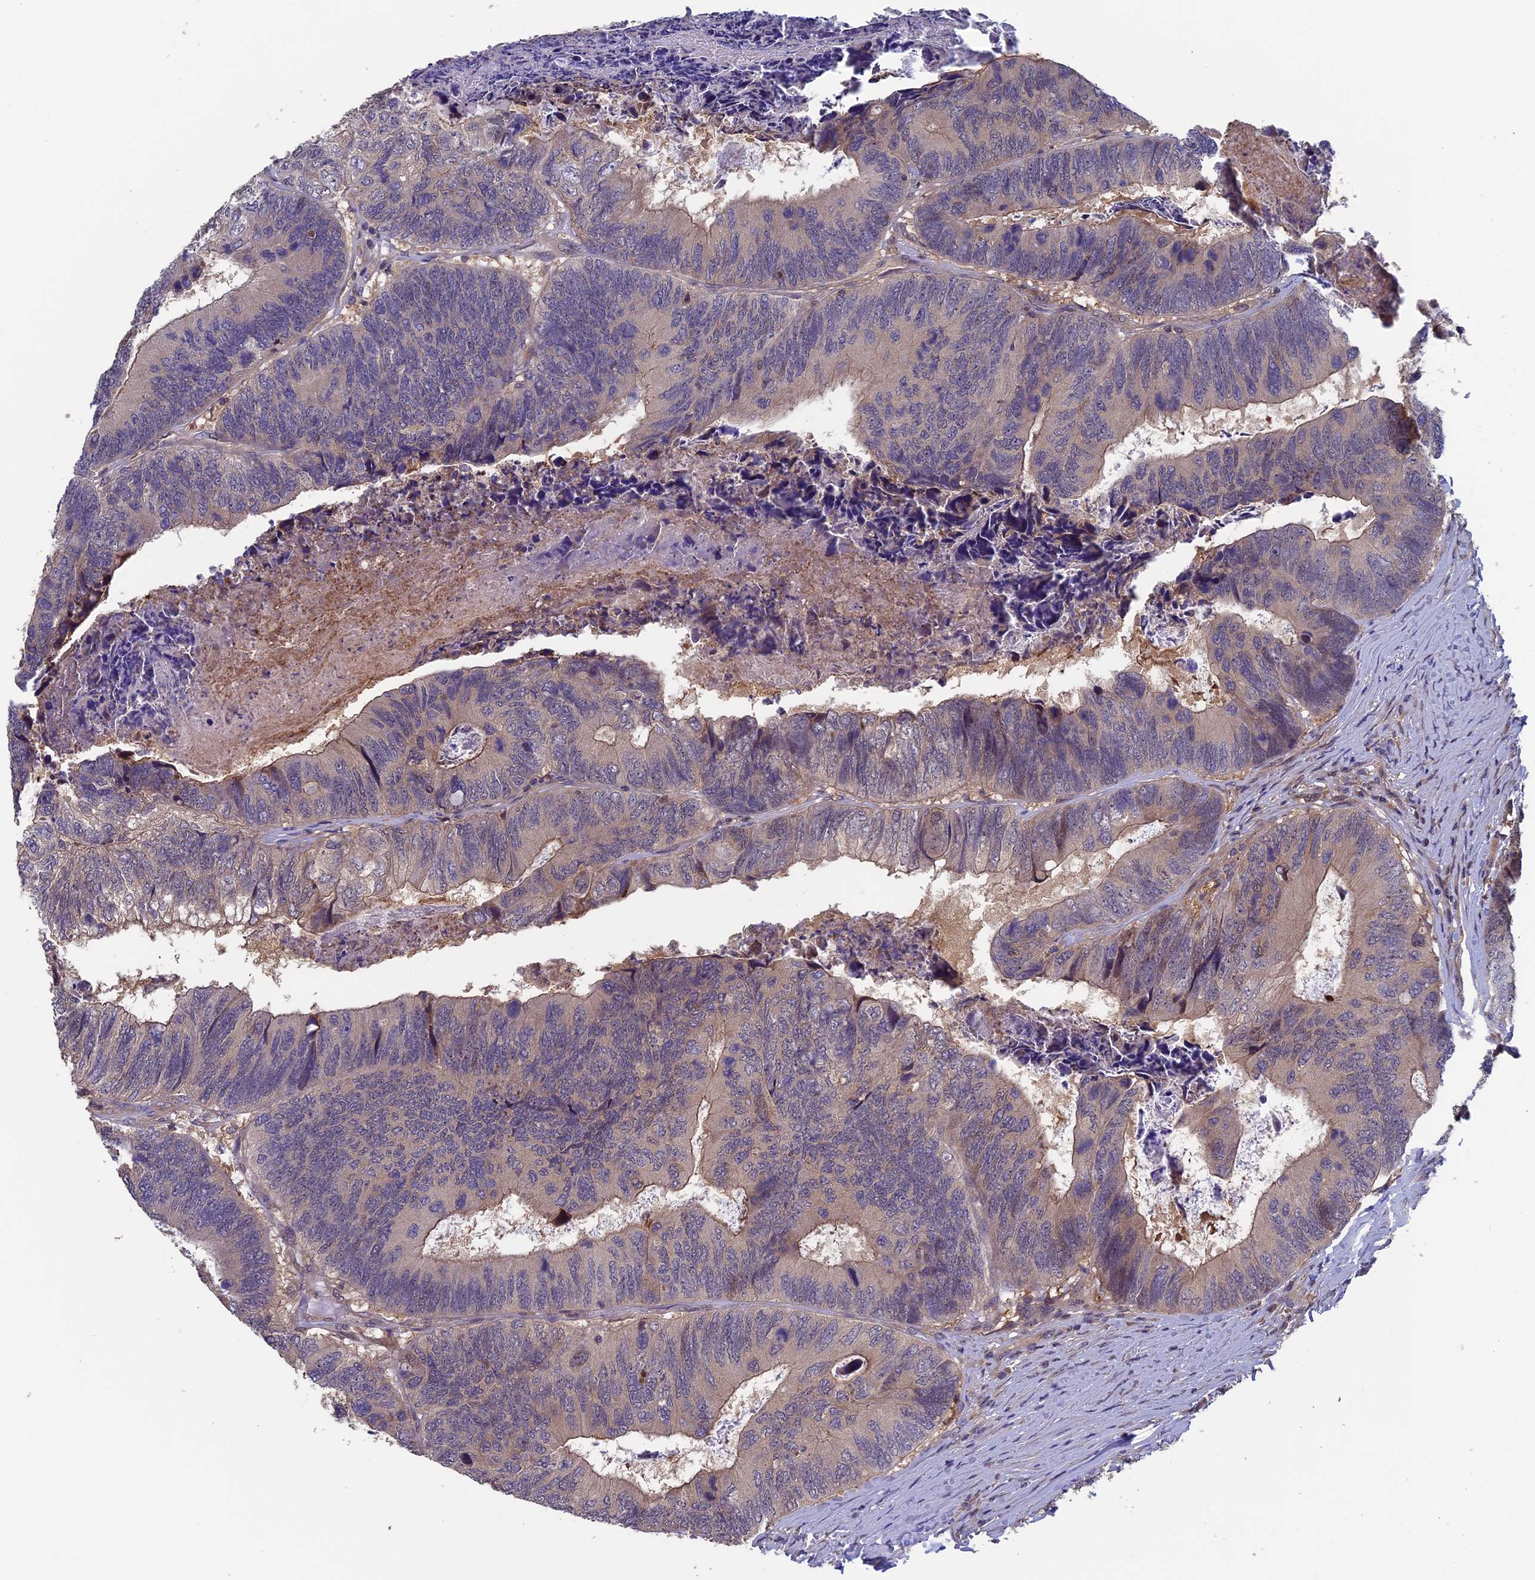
{"staining": {"intensity": "moderate", "quantity": "25%-75%", "location": "cytoplasmic/membranous"}, "tissue": "colorectal cancer", "cell_type": "Tumor cells", "image_type": "cancer", "snomed": [{"axis": "morphology", "description": "Adenocarcinoma, NOS"}, {"axis": "topography", "description": "Colon"}], "caption": "Moderate cytoplasmic/membranous protein staining is seen in about 25%-75% of tumor cells in colorectal cancer. The staining was performed using DAB (3,3'-diaminobenzidine), with brown indicating positive protein expression. Nuclei are stained blue with hematoxylin.", "gene": "LCMT1", "patient": {"sex": "female", "age": 67}}